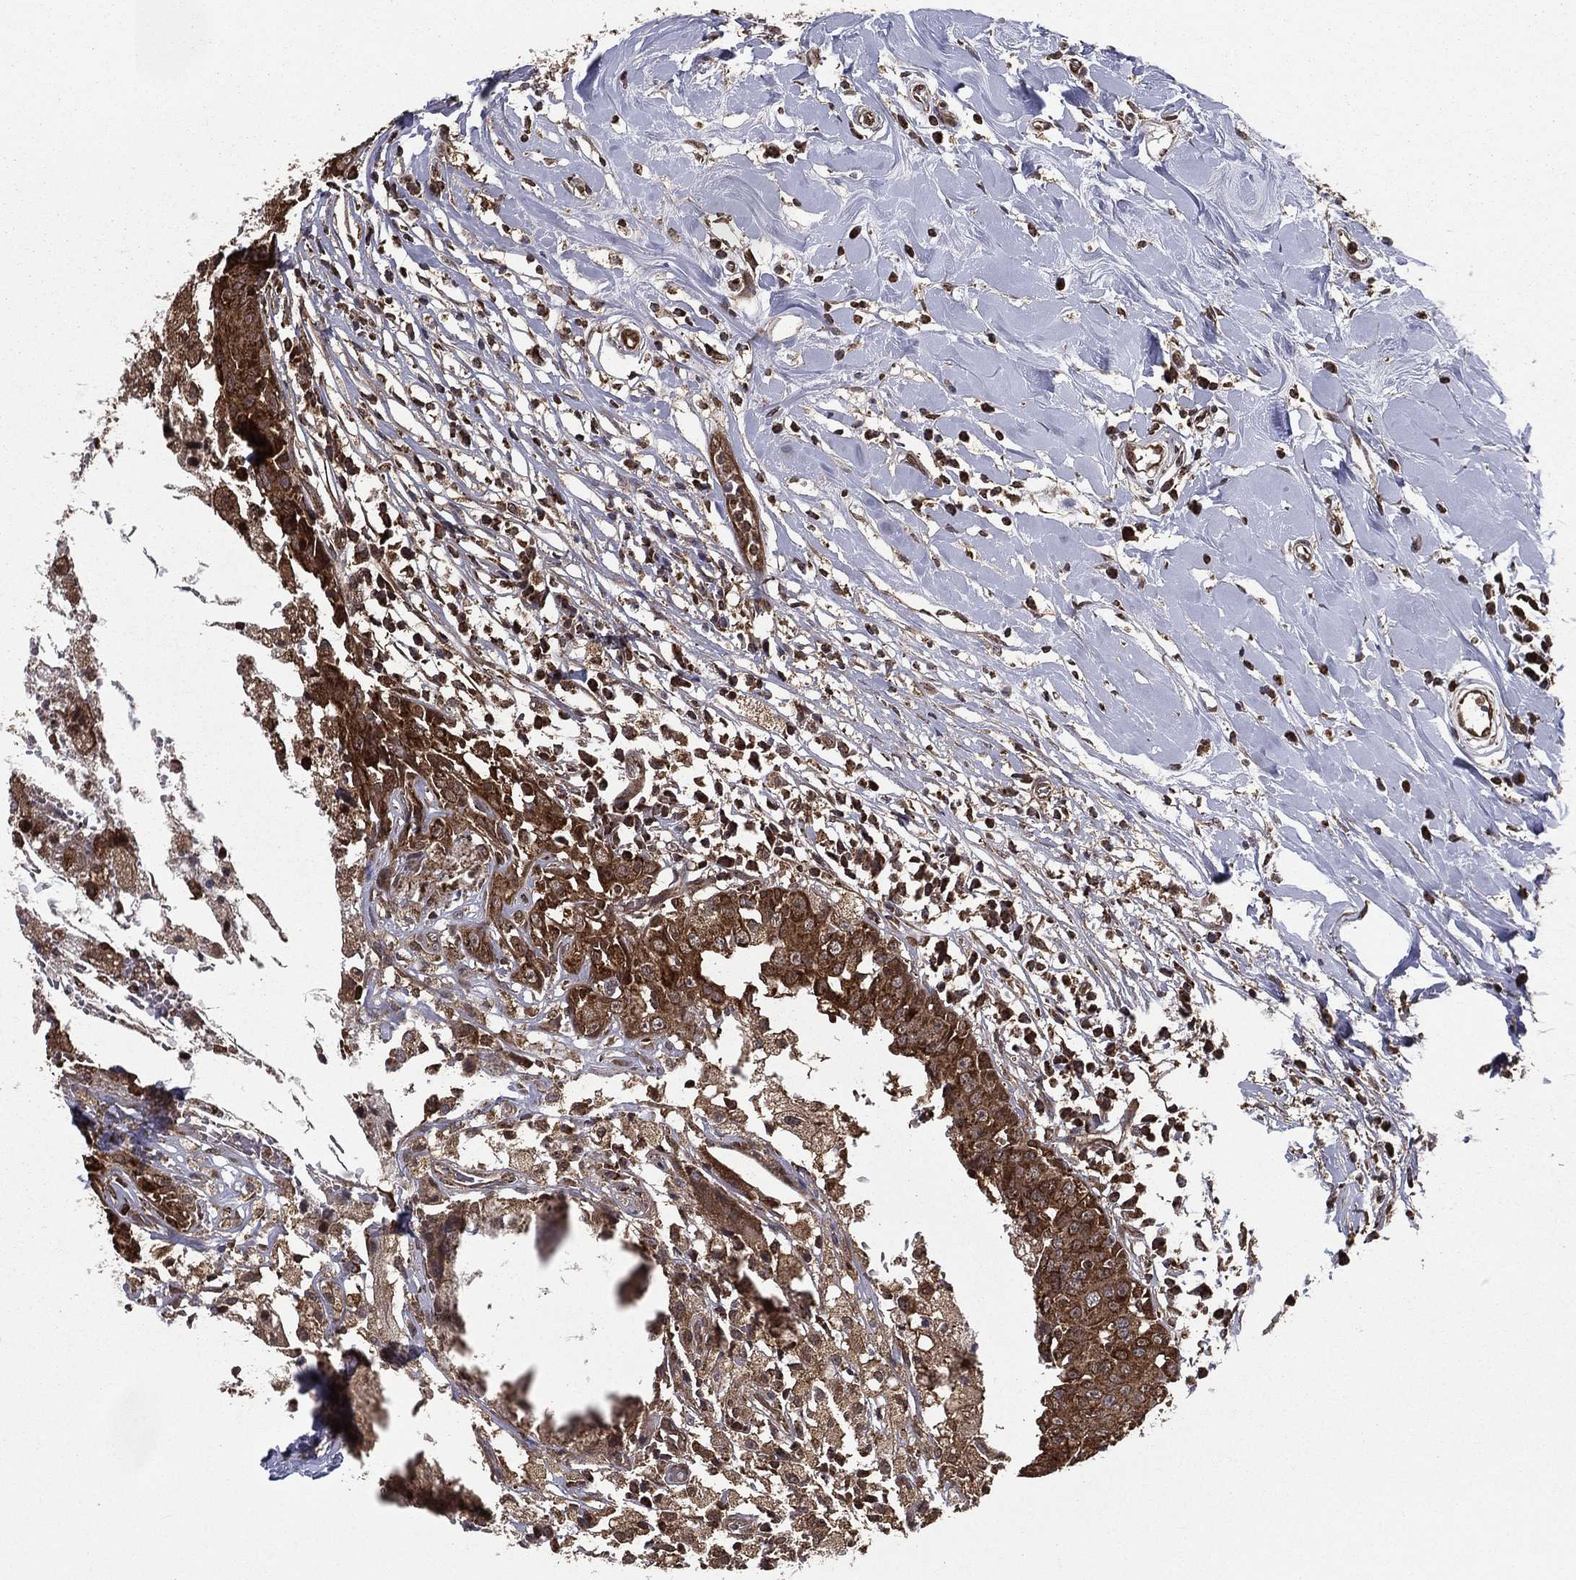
{"staining": {"intensity": "strong", "quantity": ">75%", "location": "cytoplasmic/membranous"}, "tissue": "breast cancer", "cell_type": "Tumor cells", "image_type": "cancer", "snomed": [{"axis": "morphology", "description": "Duct carcinoma"}, {"axis": "topography", "description": "Breast"}], "caption": "Brown immunohistochemical staining in breast cancer shows strong cytoplasmic/membranous positivity in approximately >75% of tumor cells. The protein is shown in brown color, while the nuclei are stained blue.", "gene": "RIGI", "patient": {"sex": "female", "age": 27}}